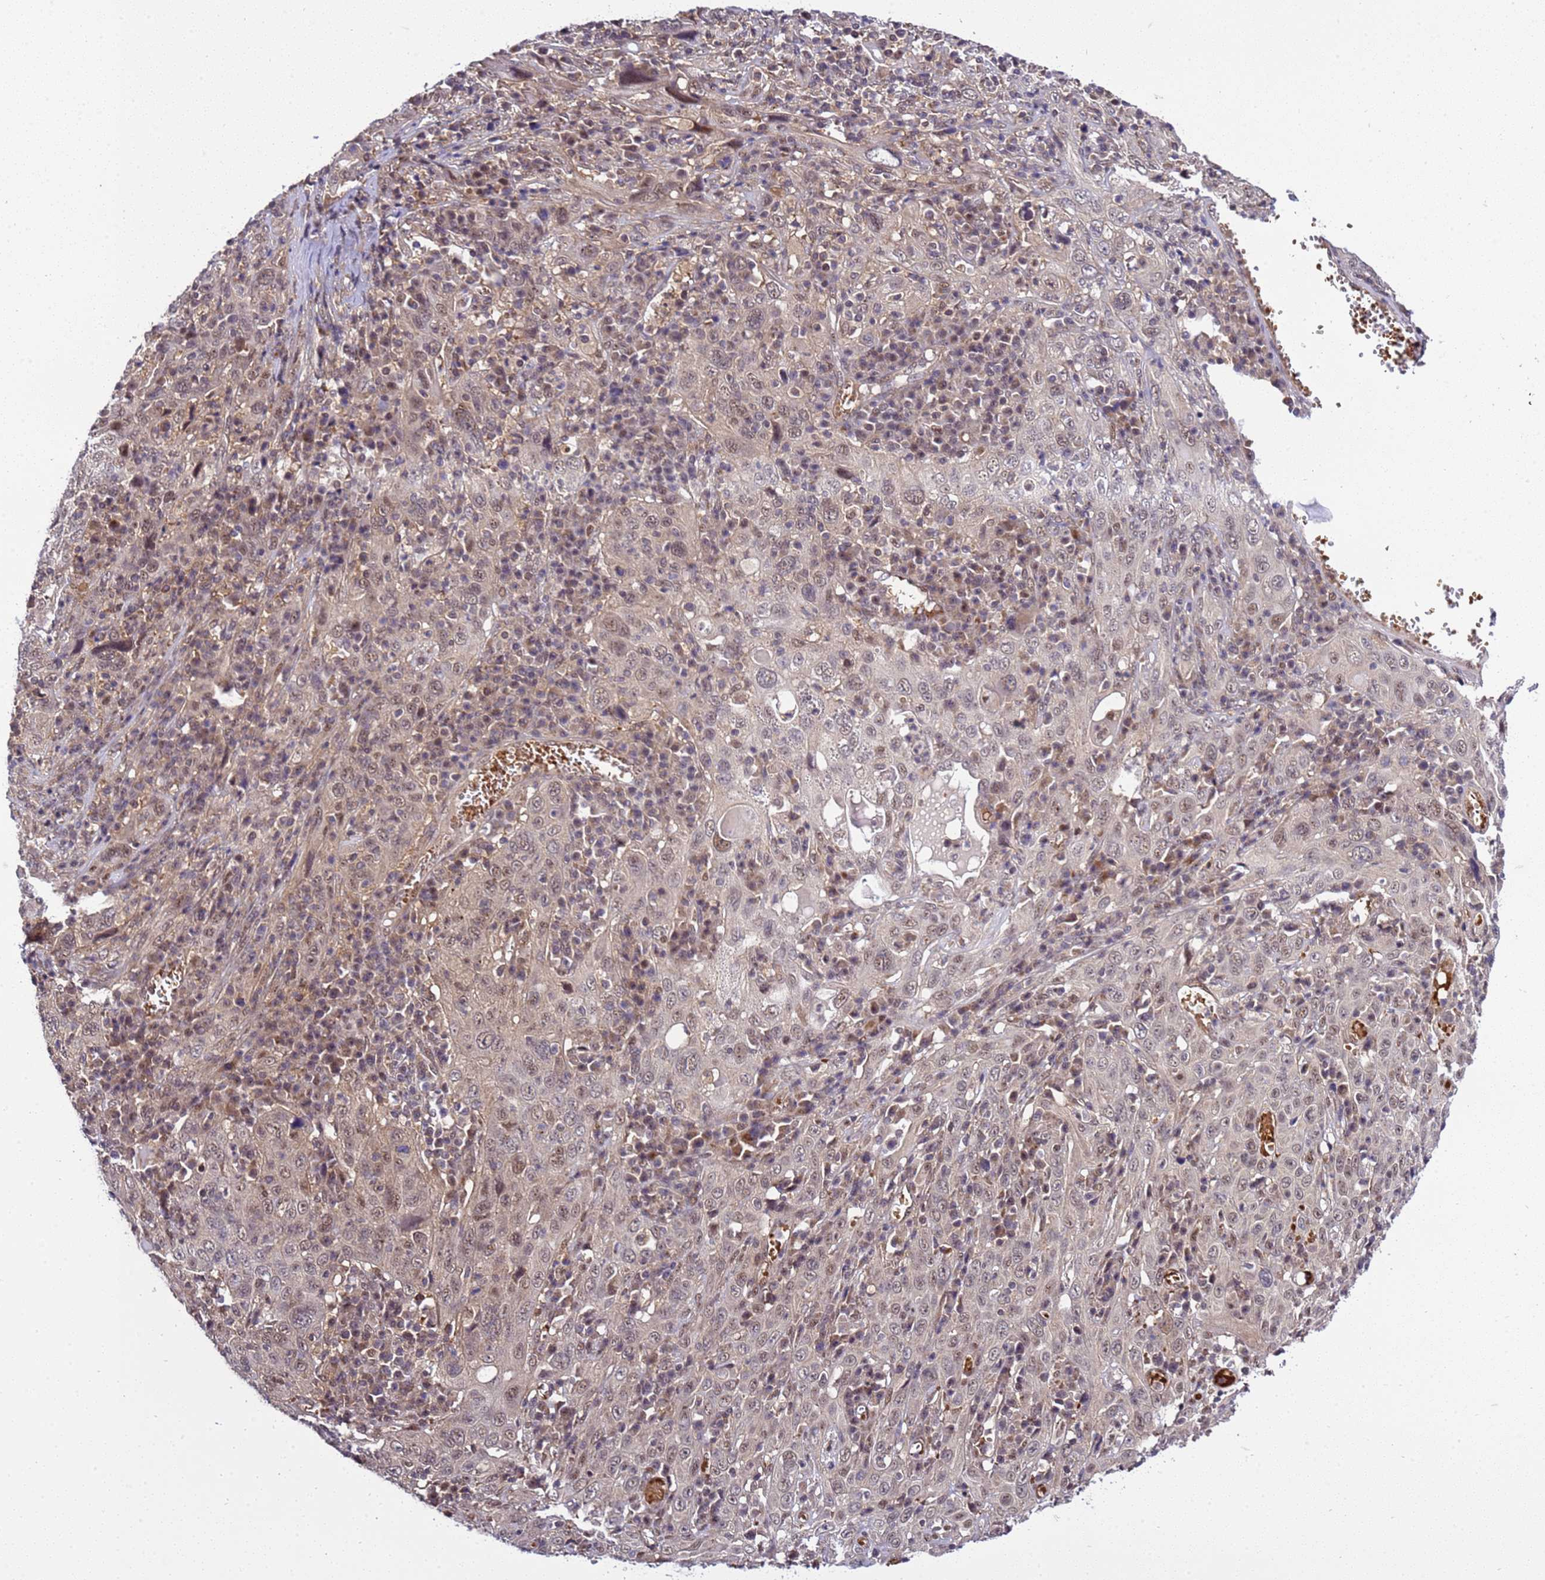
{"staining": {"intensity": "weak", "quantity": "25%-75%", "location": "nuclear"}, "tissue": "cervical cancer", "cell_type": "Tumor cells", "image_type": "cancer", "snomed": [{"axis": "morphology", "description": "Squamous cell carcinoma, NOS"}, {"axis": "topography", "description": "Cervix"}], "caption": "The histopathology image reveals a brown stain indicating the presence of a protein in the nuclear of tumor cells in cervical cancer. The staining was performed using DAB, with brown indicating positive protein expression. Nuclei are stained blue with hematoxylin.", "gene": "GEN1", "patient": {"sex": "female", "age": 46}}